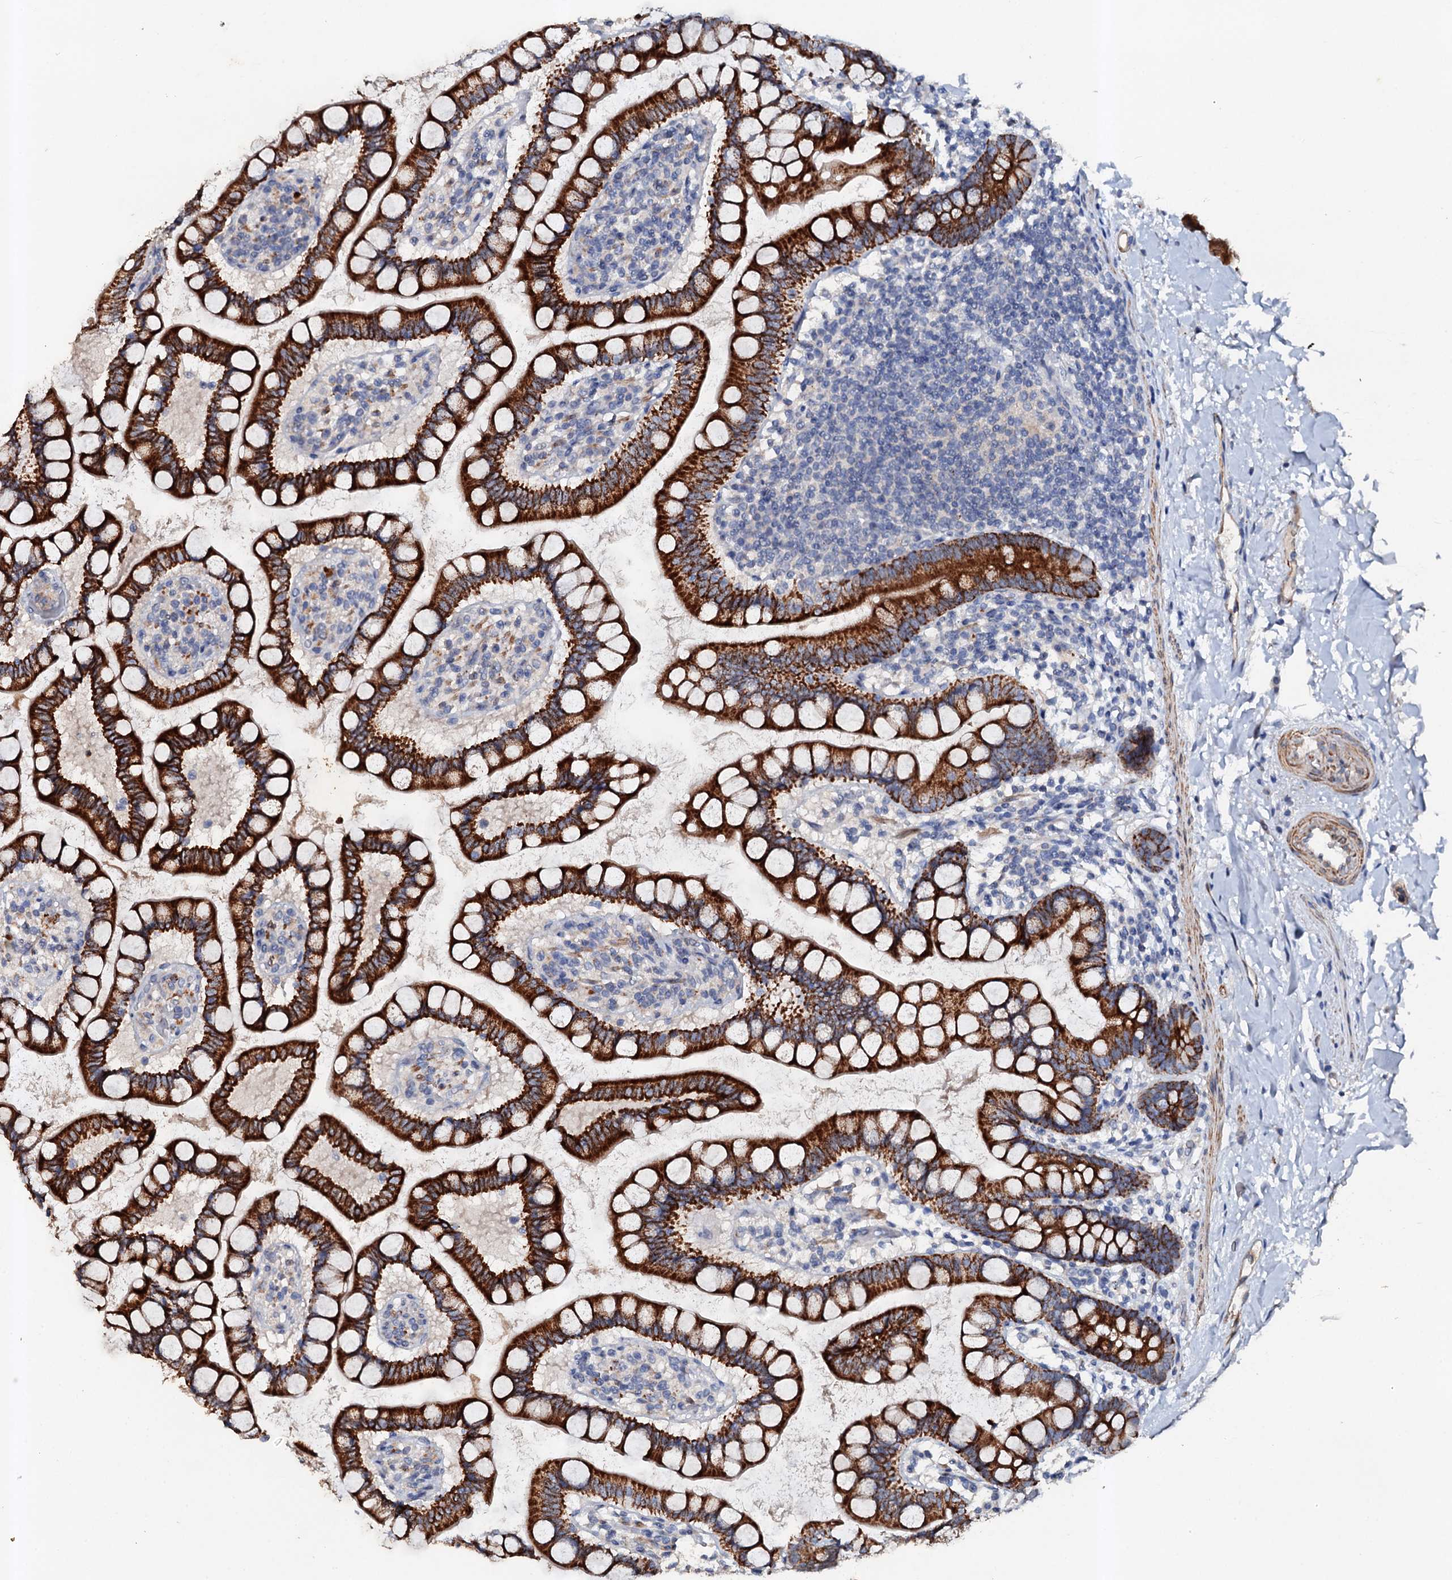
{"staining": {"intensity": "strong", "quantity": ">75%", "location": "cytoplasmic/membranous"}, "tissue": "small intestine", "cell_type": "Glandular cells", "image_type": "normal", "snomed": [{"axis": "morphology", "description": "Normal tissue, NOS"}, {"axis": "topography", "description": "Small intestine"}], "caption": "Immunohistochemical staining of unremarkable small intestine demonstrates high levels of strong cytoplasmic/membranous expression in approximately >75% of glandular cells. The staining was performed using DAB (3,3'-diaminobenzidine) to visualize the protein expression in brown, while the nuclei were stained in blue with hematoxylin (Magnification: 20x).", "gene": "VPS36", "patient": {"sex": "female", "age": 84}}